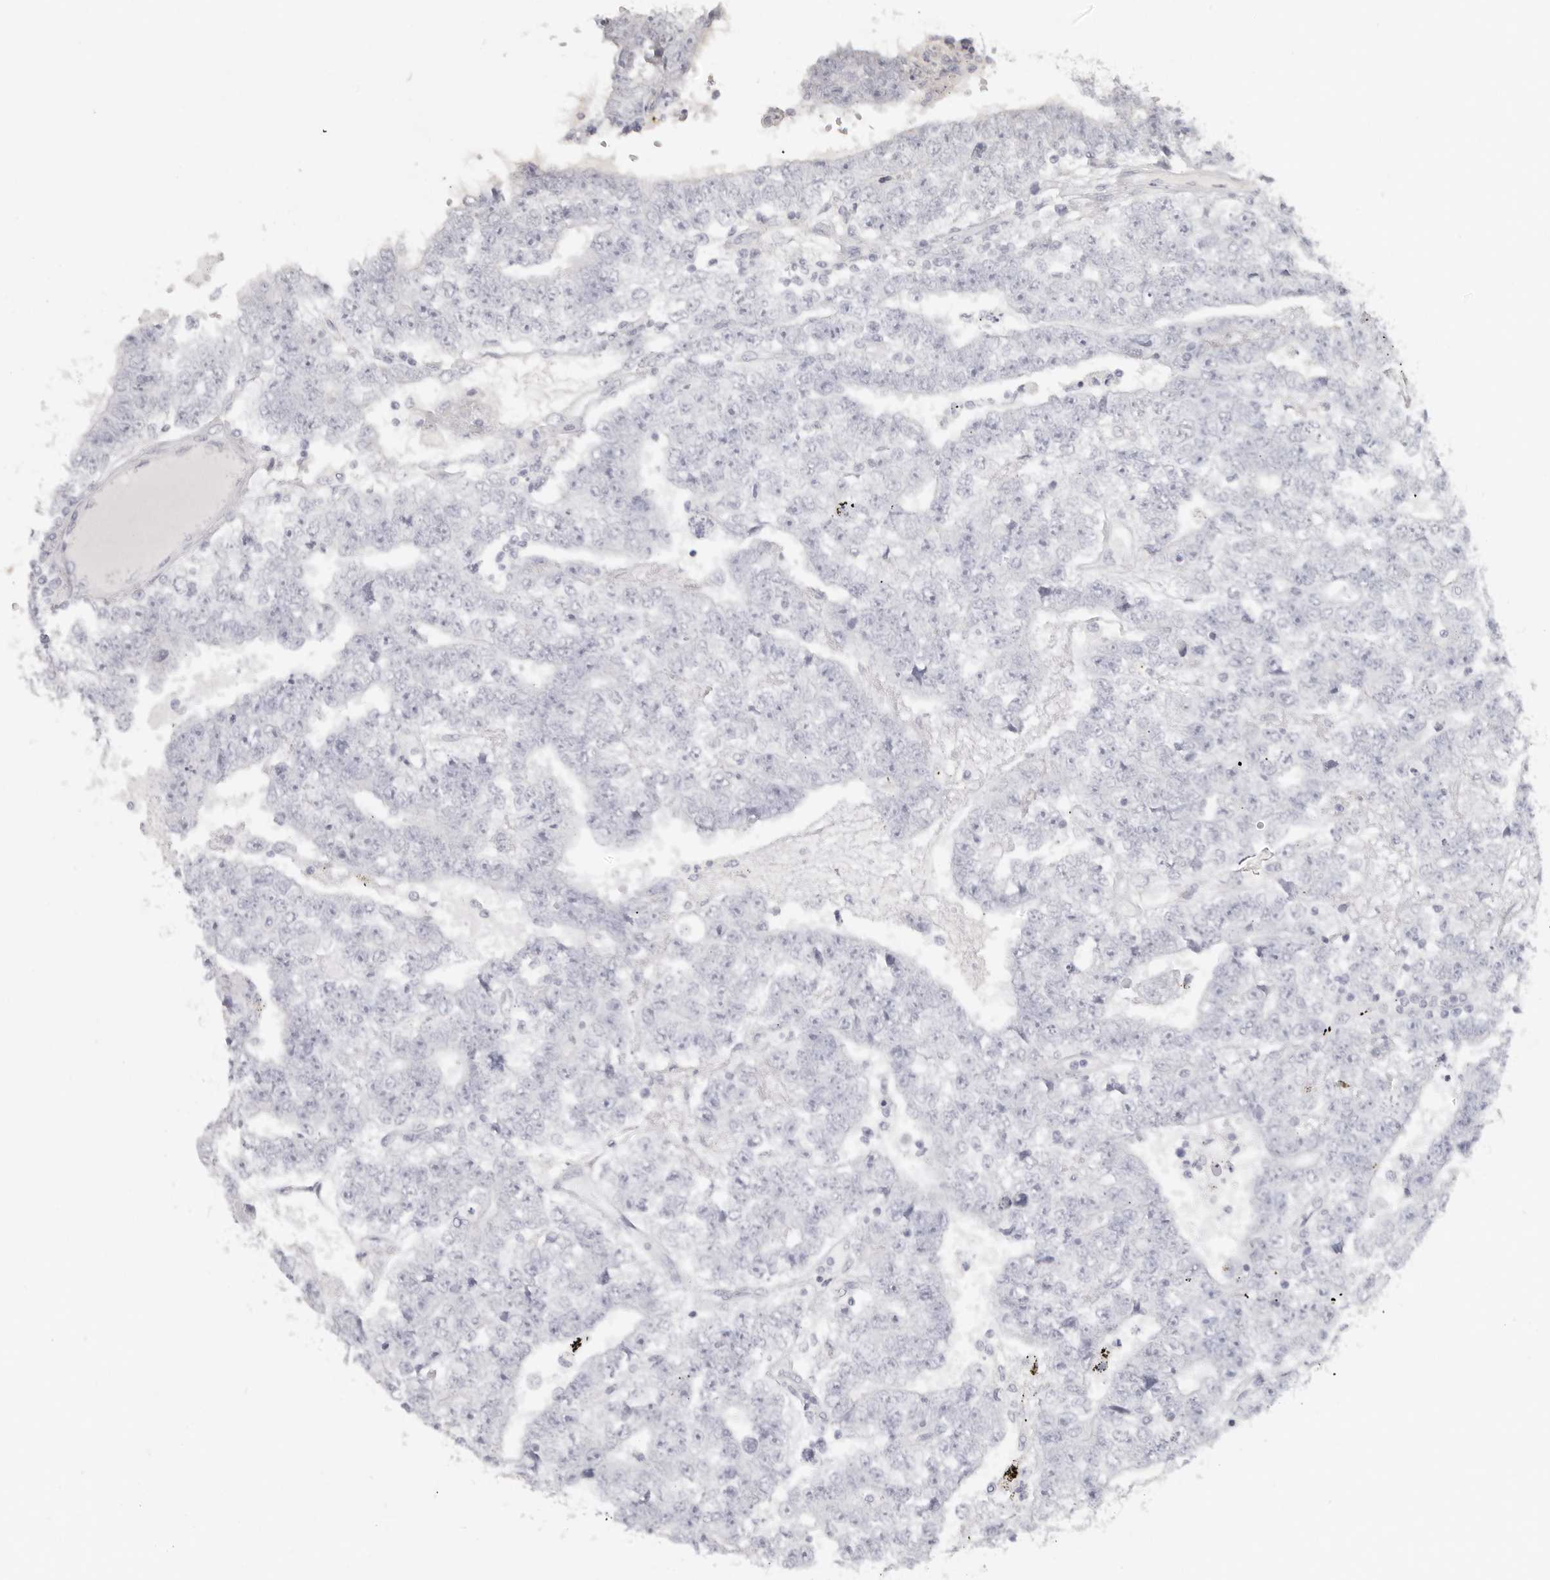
{"staining": {"intensity": "negative", "quantity": "none", "location": "none"}, "tissue": "testis cancer", "cell_type": "Tumor cells", "image_type": "cancer", "snomed": [{"axis": "morphology", "description": "Carcinoma, Embryonal, NOS"}, {"axis": "topography", "description": "Testis"}], "caption": "High magnification brightfield microscopy of testis cancer stained with DAB (brown) and counterstained with hematoxylin (blue): tumor cells show no significant expression. (DAB (3,3'-diaminobenzidine) immunohistochemistry, high magnification).", "gene": "RXFP1", "patient": {"sex": "male", "age": 25}}